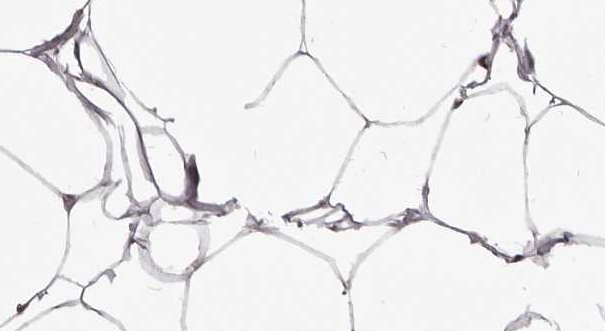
{"staining": {"intensity": "negative", "quantity": "none", "location": "none"}, "tissue": "adipose tissue", "cell_type": "Adipocytes", "image_type": "normal", "snomed": [{"axis": "morphology", "description": "Normal tissue, NOS"}, {"axis": "morphology", "description": "Fibrosis, NOS"}, {"axis": "topography", "description": "Breast"}, {"axis": "topography", "description": "Adipose tissue"}], "caption": "Immunohistochemistry photomicrograph of unremarkable adipose tissue: adipose tissue stained with DAB (3,3'-diaminobenzidine) demonstrates no significant protein positivity in adipocytes.", "gene": "THUMPD1", "patient": {"sex": "female", "age": 39}}